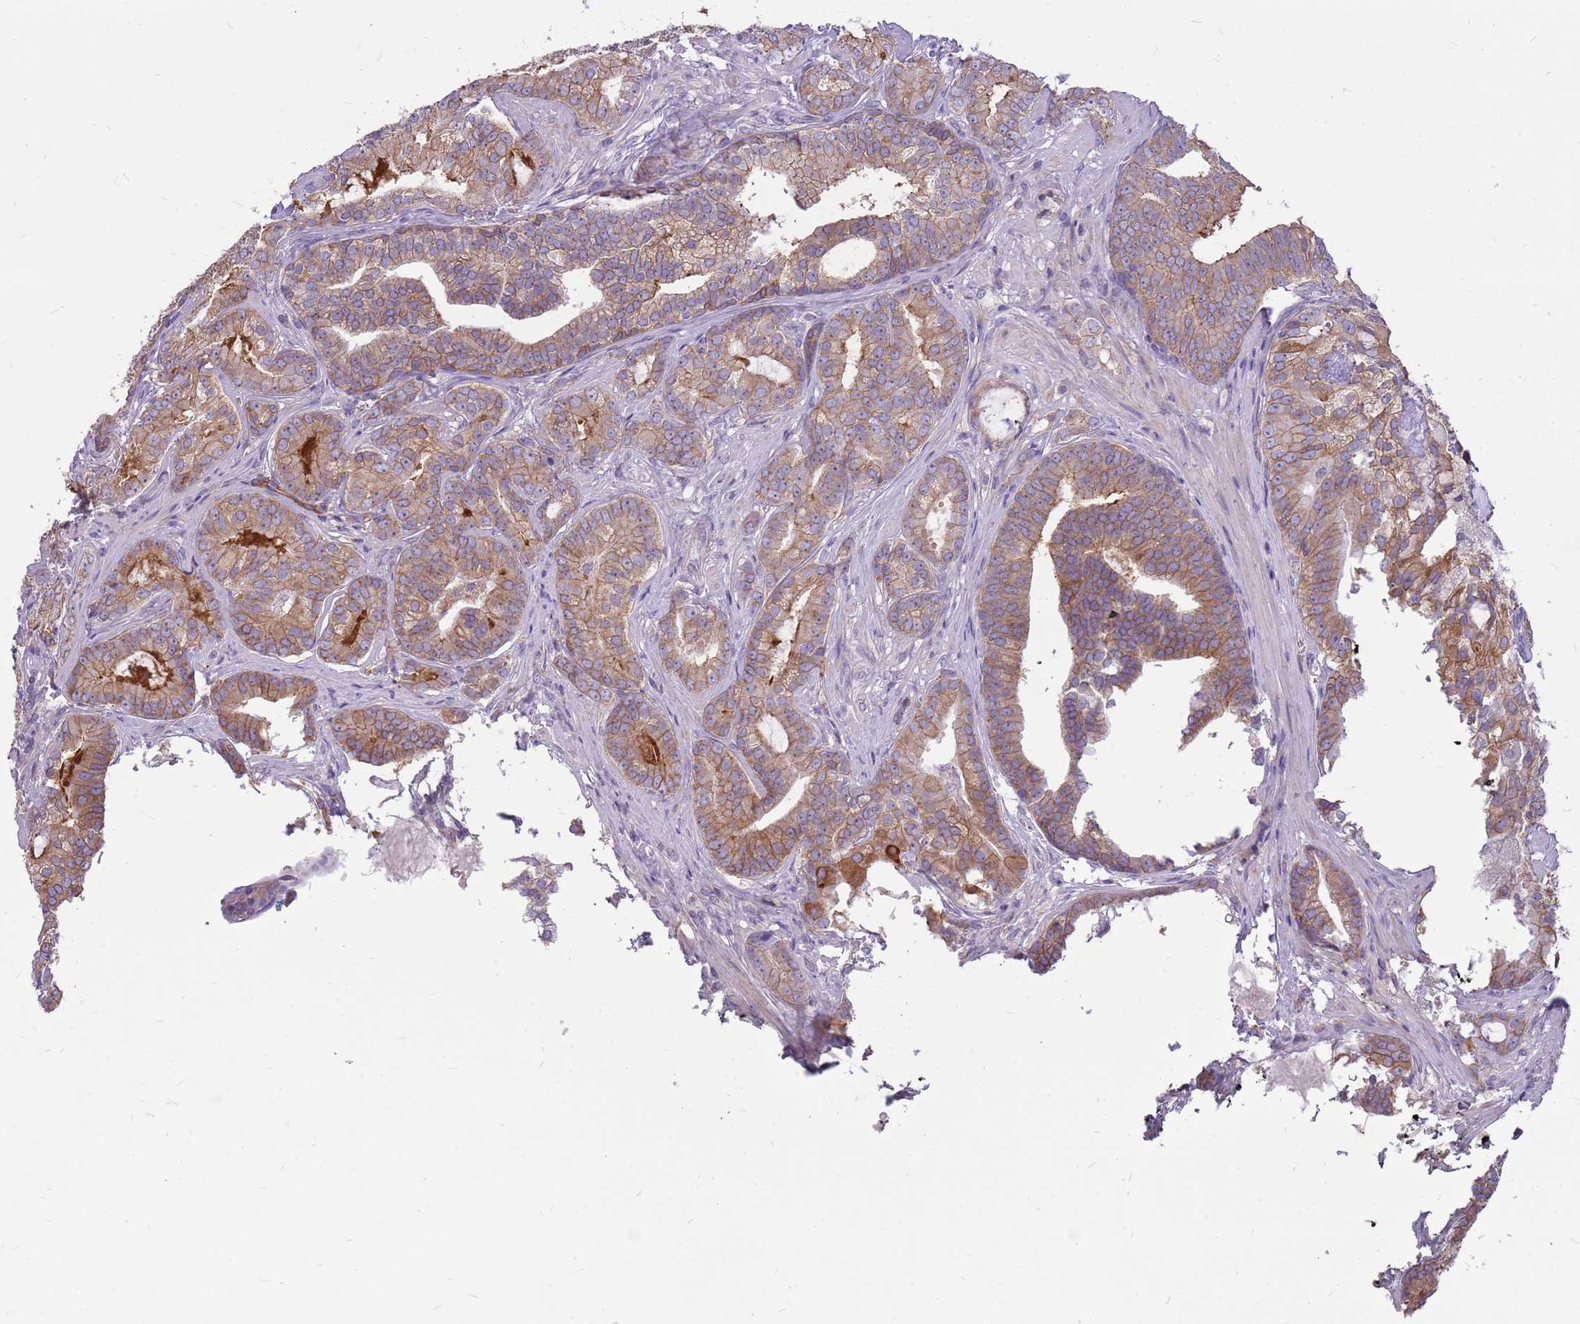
{"staining": {"intensity": "moderate", "quantity": ">75%", "location": "cytoplasmic/membranous"}, "tissue": "prostate cancer", "cell_type": "Tumor cells", "image_type": "cancer", "snomed": [{"axis": "morphology", "description": "Adenocarcinoma, High grade"}, {"axis": "topography", "description": "Prostate"}], "caption": "A photomicrograph of prostate cancer stained for a protein displays moderate cytoplasmic/membranous brown staining in tumor cells.", "gene": "WDR90", "patient": {"sex": "male", "age": 55}}